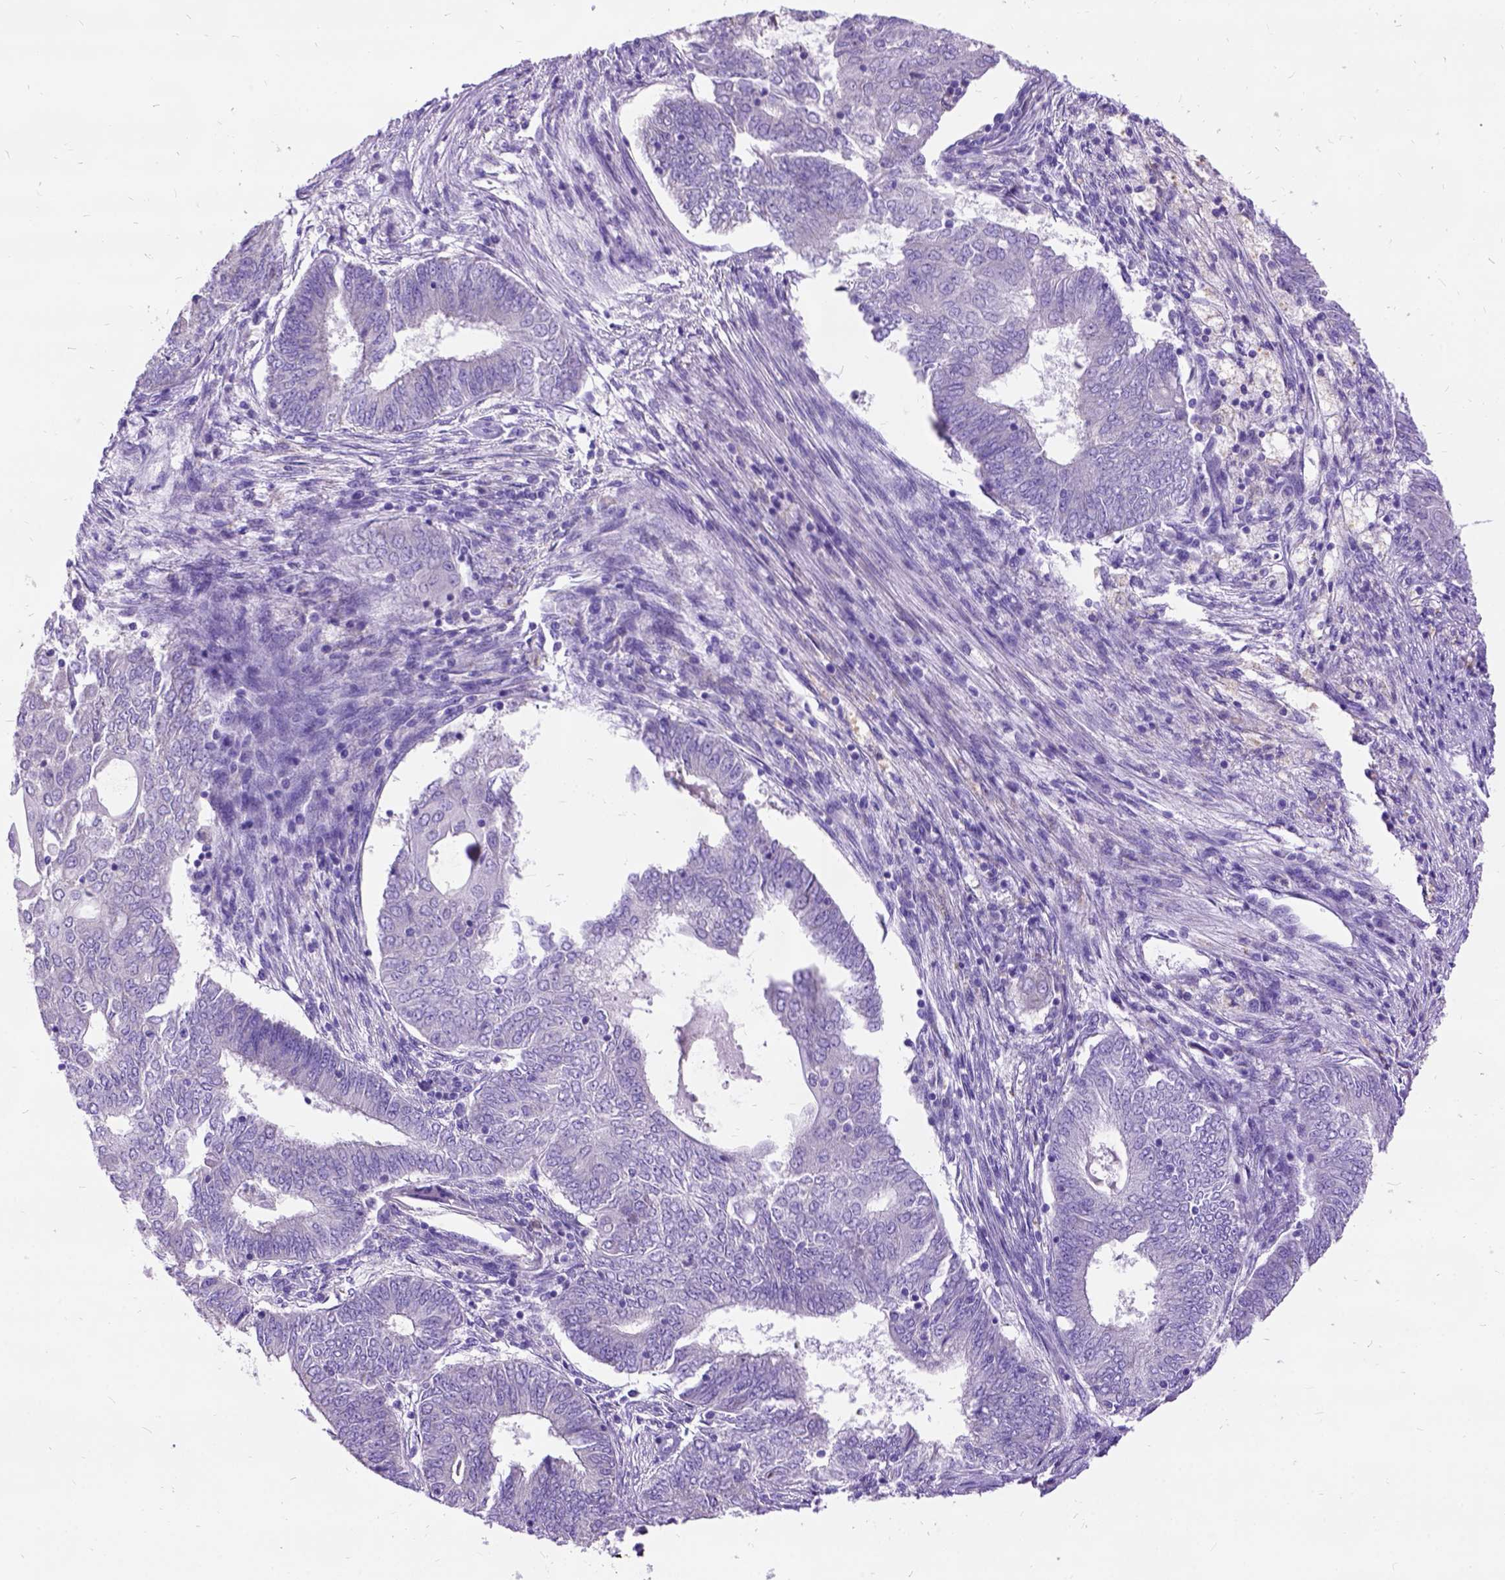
{"staining": {"intensity": "negative", "quantity": "none", "location": "none"}, "tissue": "endometrial cancer", "cell_type": "Tumor cells", "image_type": "cancer", "snomed": [{"axis": "morphology", "description": "Adenocarcinoma, NOS"}, {"axis": "topography", "description": "Endometrium"}], "caption": "DAB immunohistochemical staining of endometrial adenocarcinoma reveals no significant staining in tumor cells. Nuclei are stained in blue.", "gene": "CFAP54", "patient": {"sex": "female", "age": 62}}